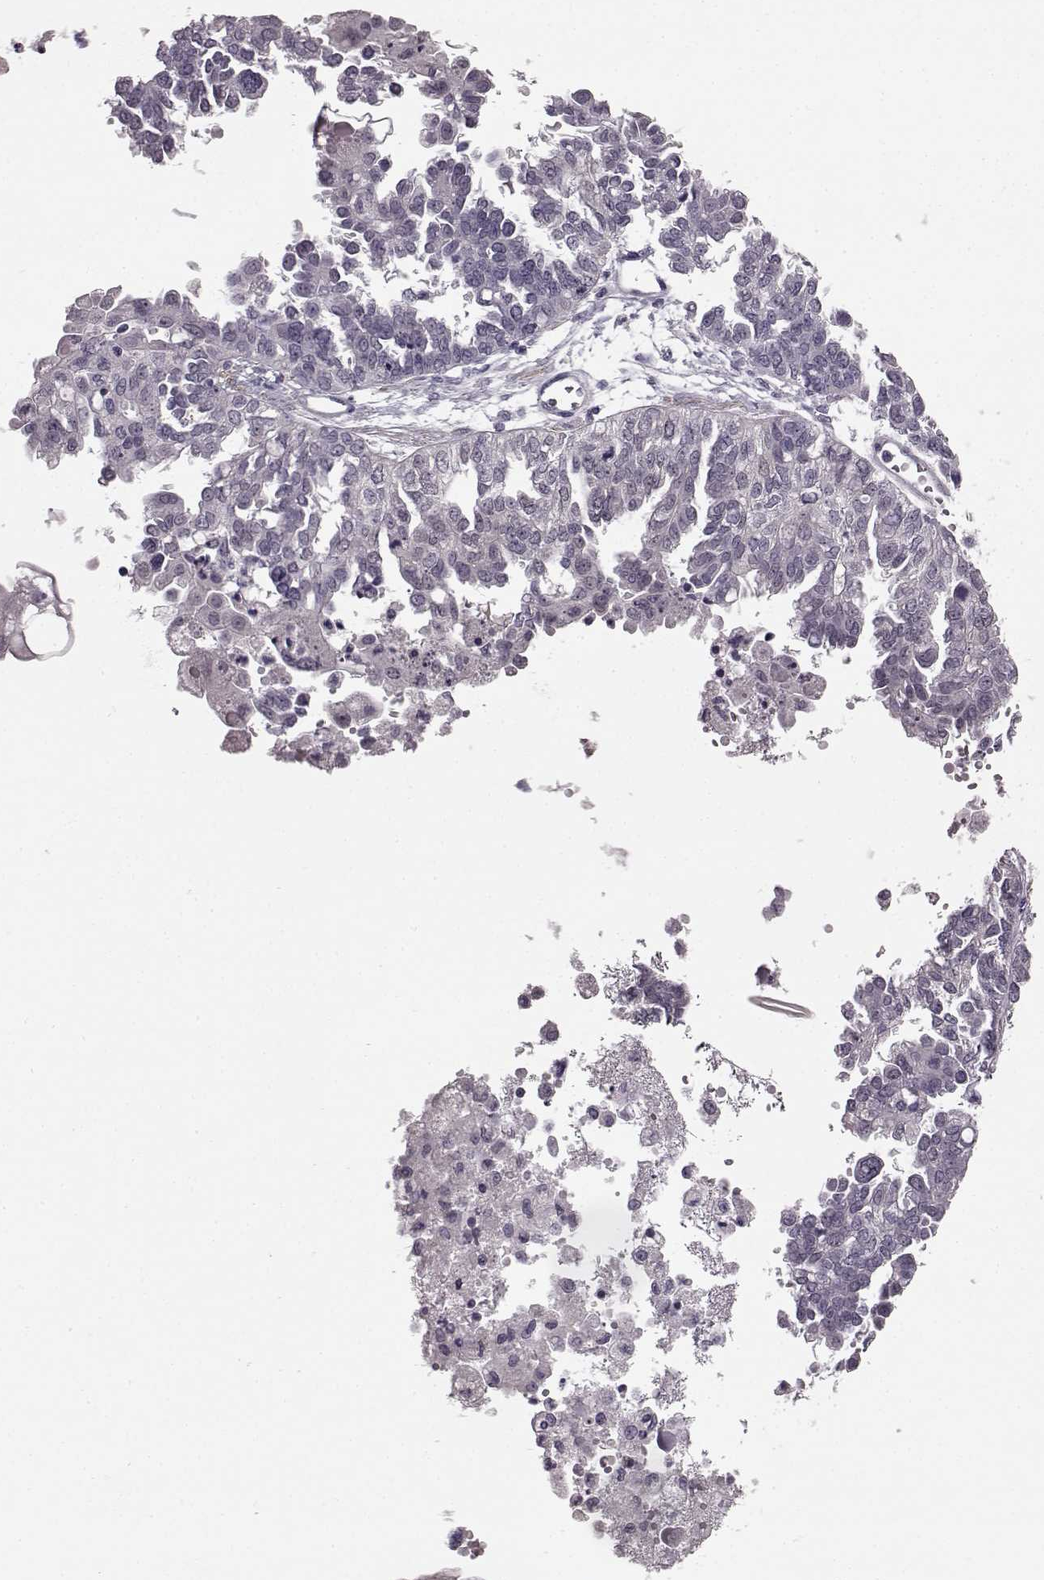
{"staining": {"intensity": "negative", "quantity": "none", "location": "none"}, "tissue": "ovarian cancer", "cell_type": "Tumor cells", "image_type": "cancer", "snomed": [{"axis": "morphology", "description": "Cystadenocarcinoma, serous, NOS"}, {"axis": "topography", "description": "Ovary"}], "caption": "A photomicrograph of human ovarian cancer (serous cystadenocarcinoma) is negative for staining in tumor cells.", "gene": "SLCO3A1", "patient": {"sex": "female", "age": 53}}